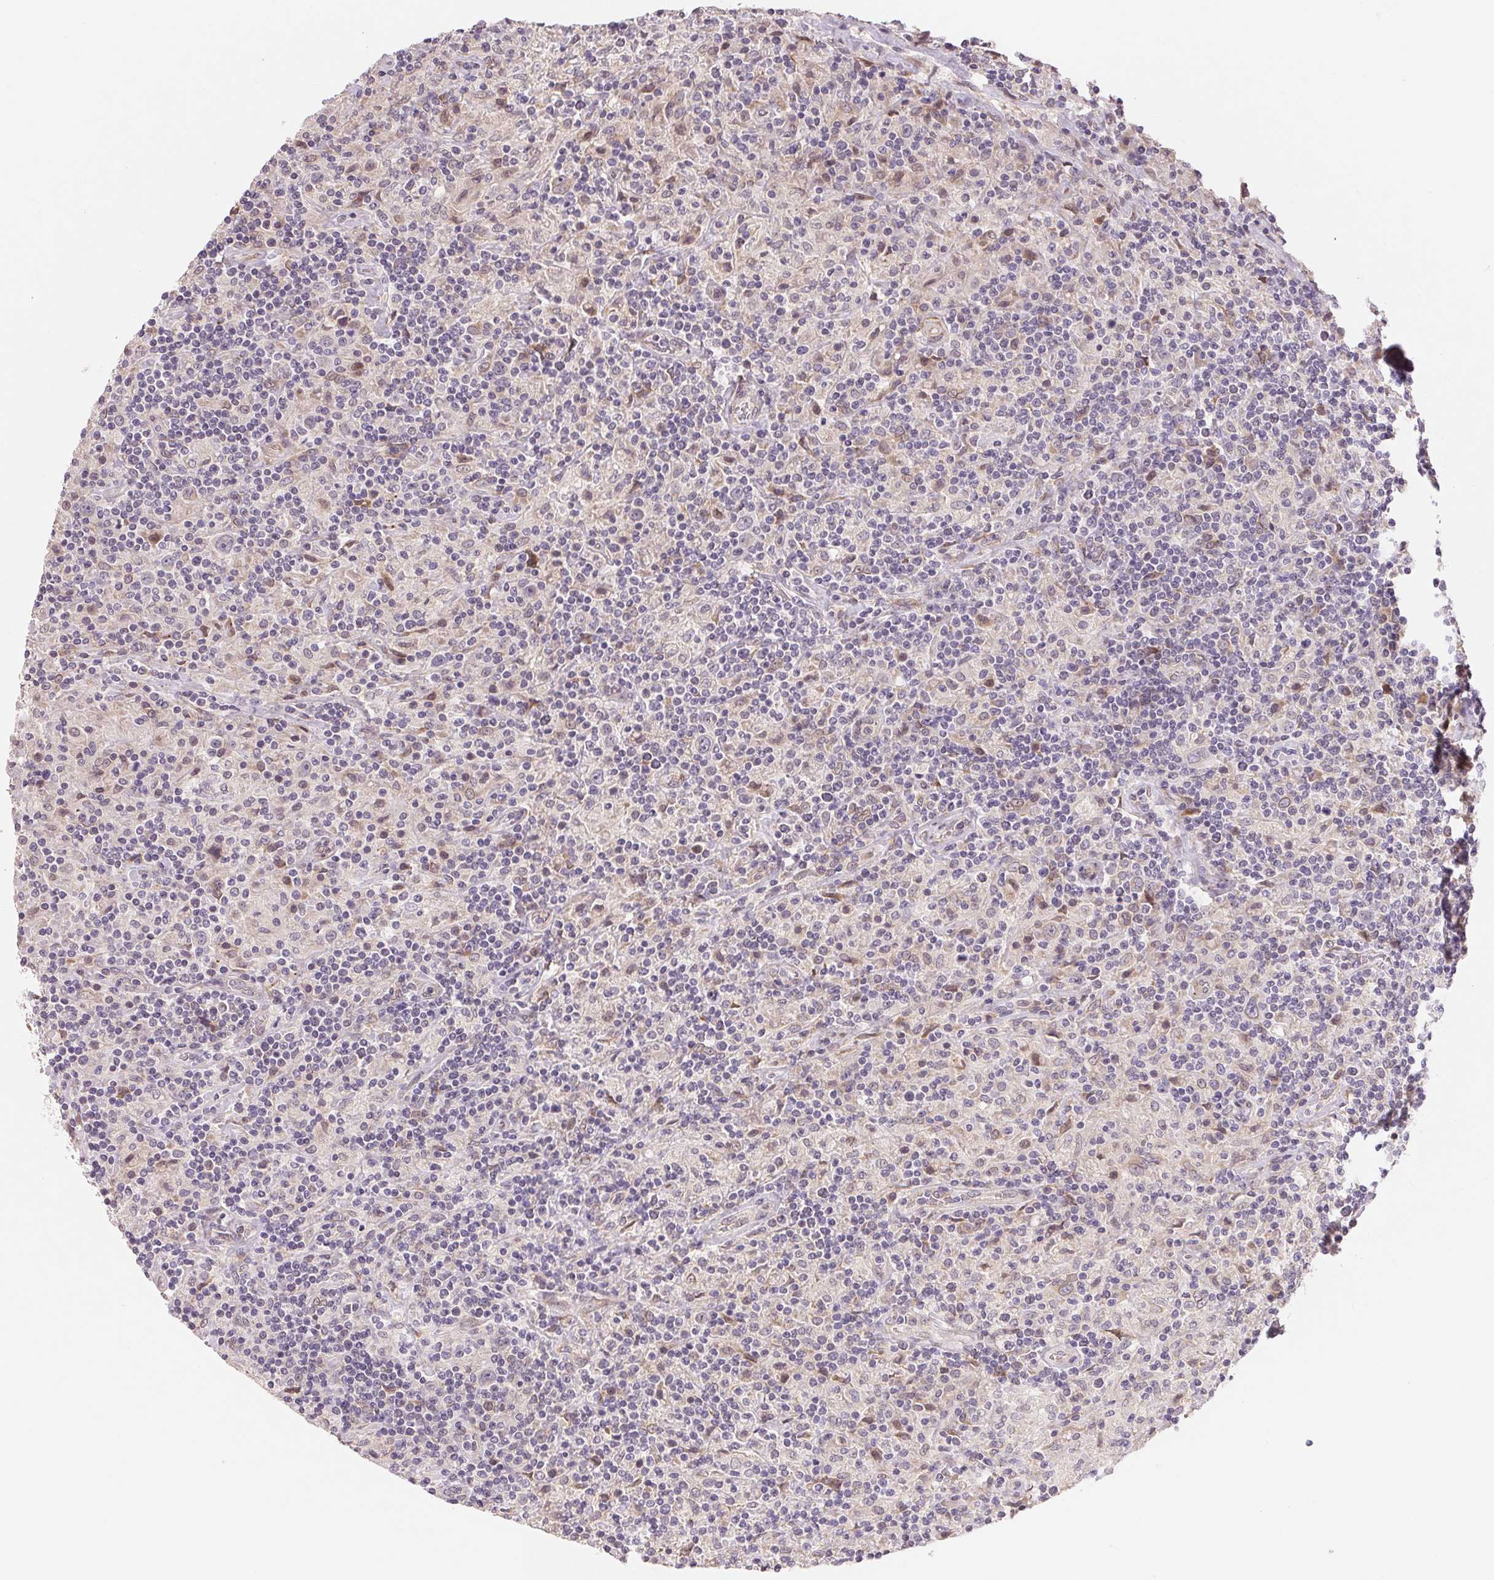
{"staining": {"intensity": "weak", "quantity": "25%-75%", "location": "cytoplasmic/membranous"}, "tissue": "lymphoma", "cell_type": "Tumor cells", "image_type": "cancer", "snomed": [{"axis": "morphology", "description": "Hodgkin's disease, NOS"}, {"axis": "topography", "description": "Lymph node"}], "caption": "Immunohistochemistry (DAB (3,3'-diaminobenzidine)) staining of lymphoma shows weak cytoplasmic/membranous protein expression in about 25%-75% of tumor cells. The staining was performed using DAB (3,3'-diaminobenzidine), with brown indicating positive protein expression. Nuclei are stained blue with hematoxylin.", "gene": "EI24", "patient": {"sex": "male", "age": 70}}